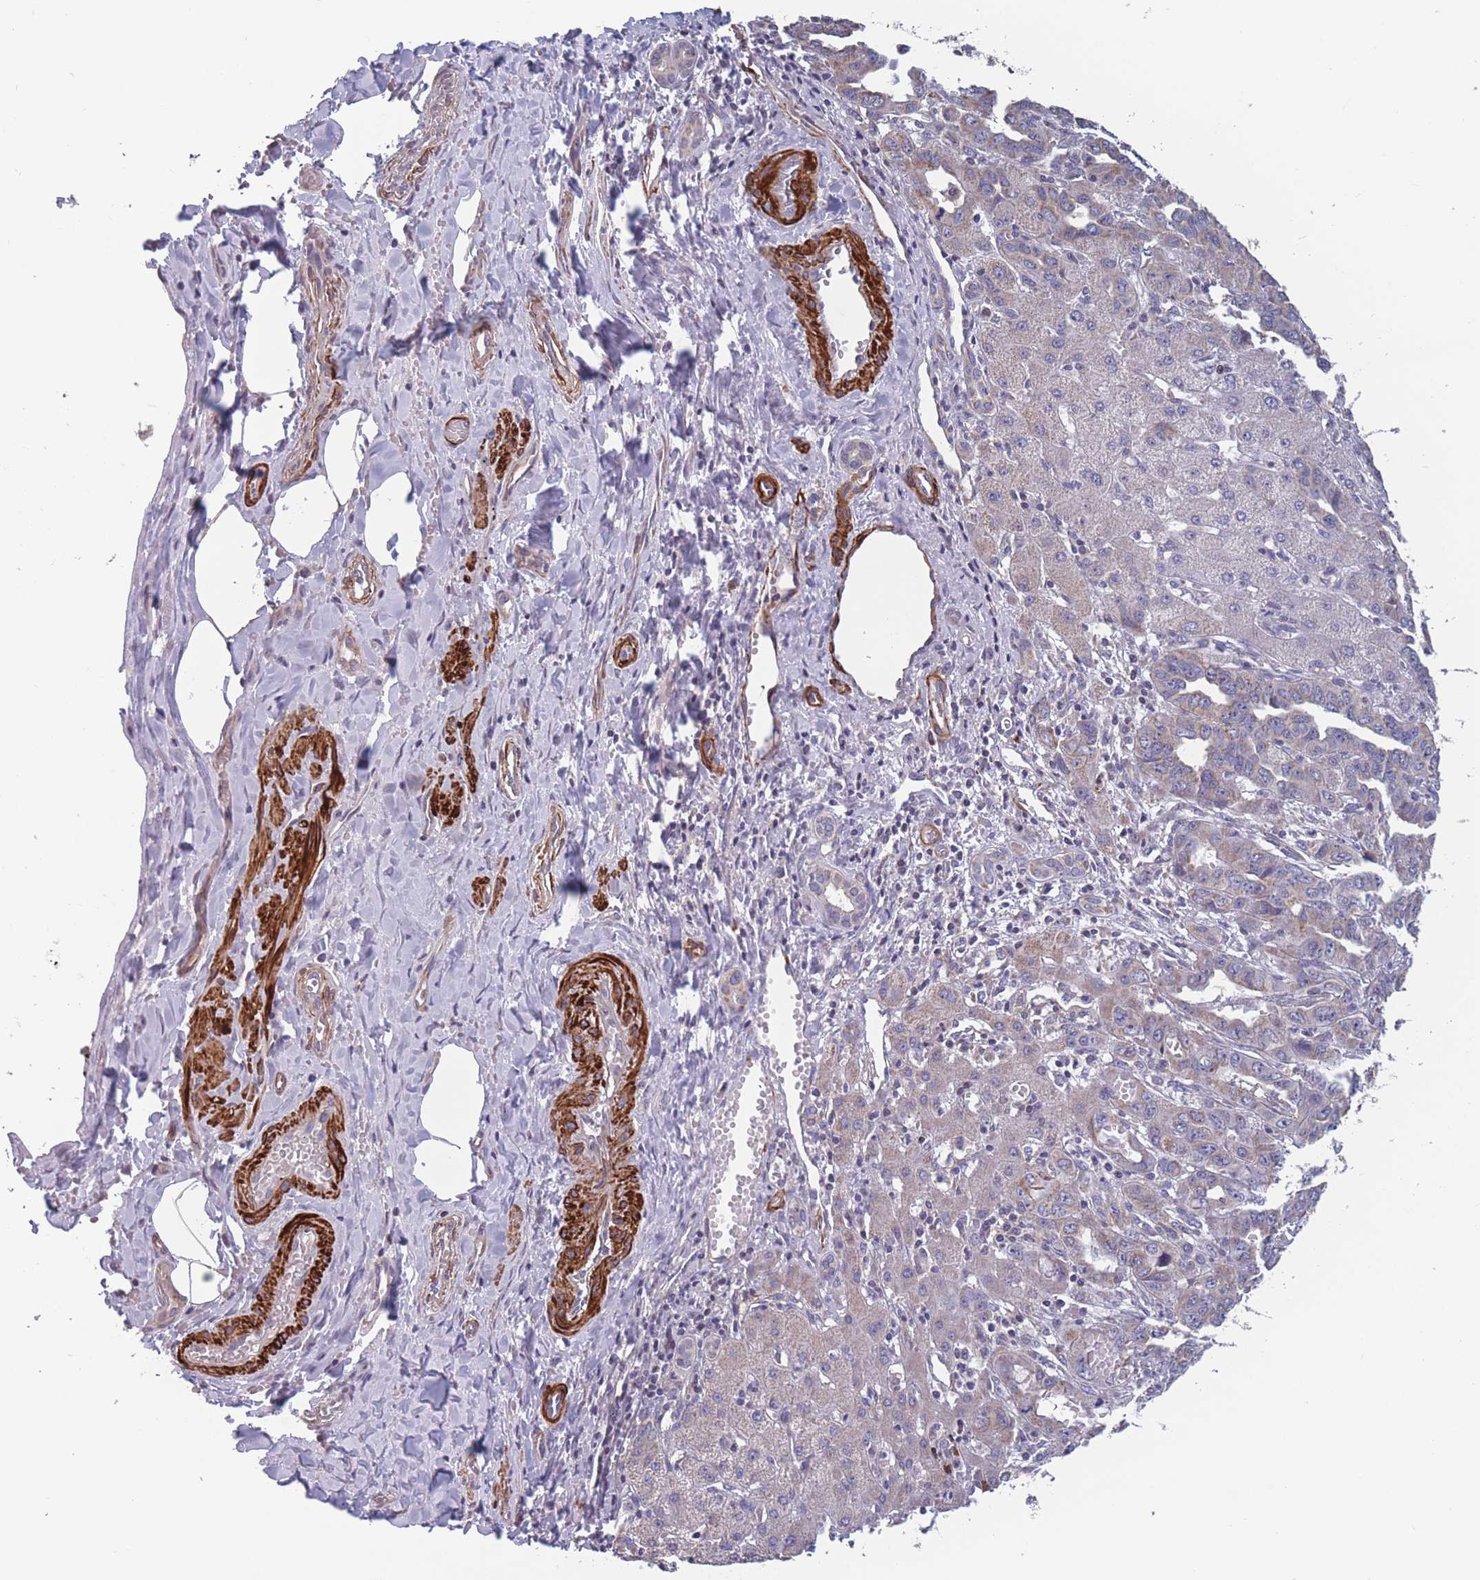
{"staining": {"intensity": "weak", "quantity": "25%-75%", "location": "cytoplasmic/membranous"}, "tissue": "liver cancer", "cell_type": "Tumor cells", "image_type": "cancer", "snomed": [{"axis": "morphology", "description": "Cholangiocarcinoma"}, {"axis": "topography", "description": "Liver"}], "caption": "Cholangiocarcinoma (liver) tissue demonstrates weak cytoplasmic/membranous positivity in approximately 25%-75% of tumor cells Using DAB (3,3'-diaminobenzidine) (brown) and hematoxylin (blue) stains, captured at high magnification using brightfield microscopy.", "gene": "TOMM40L", "patient": {"sex": "male", "age": 59}}